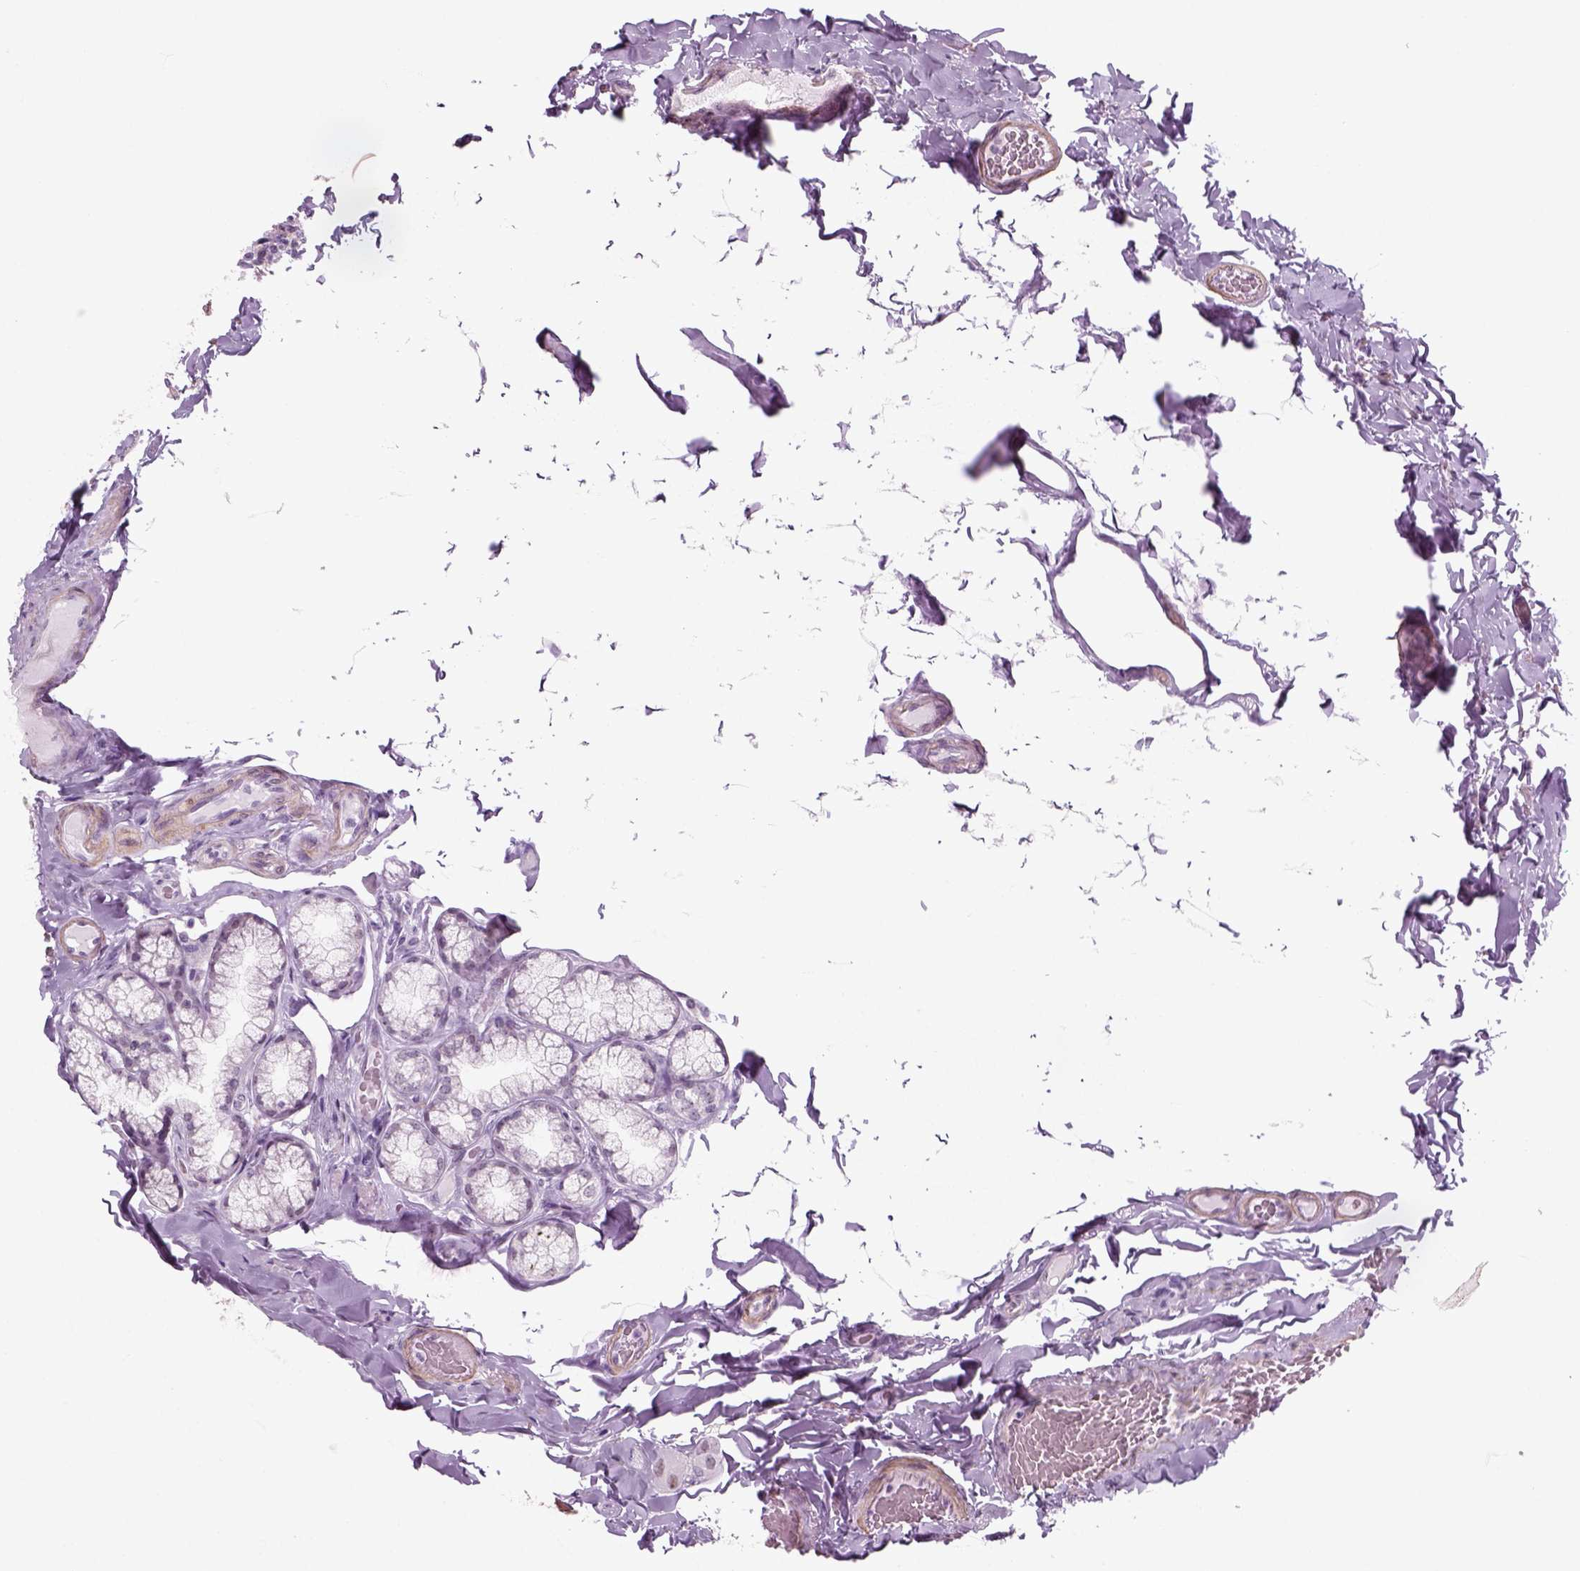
{"staining": {"intensity": "weak", "quantity": "<25%", "location": "nuclear"}, "tissue": "duodenum", "cell_type": "Glandular cells", "image_type": "normal", "snomed": [{"axis": "morphology", "description": "Normal tissue, NOS"}, {"axis": "topography", "description": "Duodenum"}], "caption": "Immunohistochemistry of normal duodenum demonstrates no positivity in glandular cells.", "gene": "ZNF865", "patient": {"sex": "female", "age": 62}}